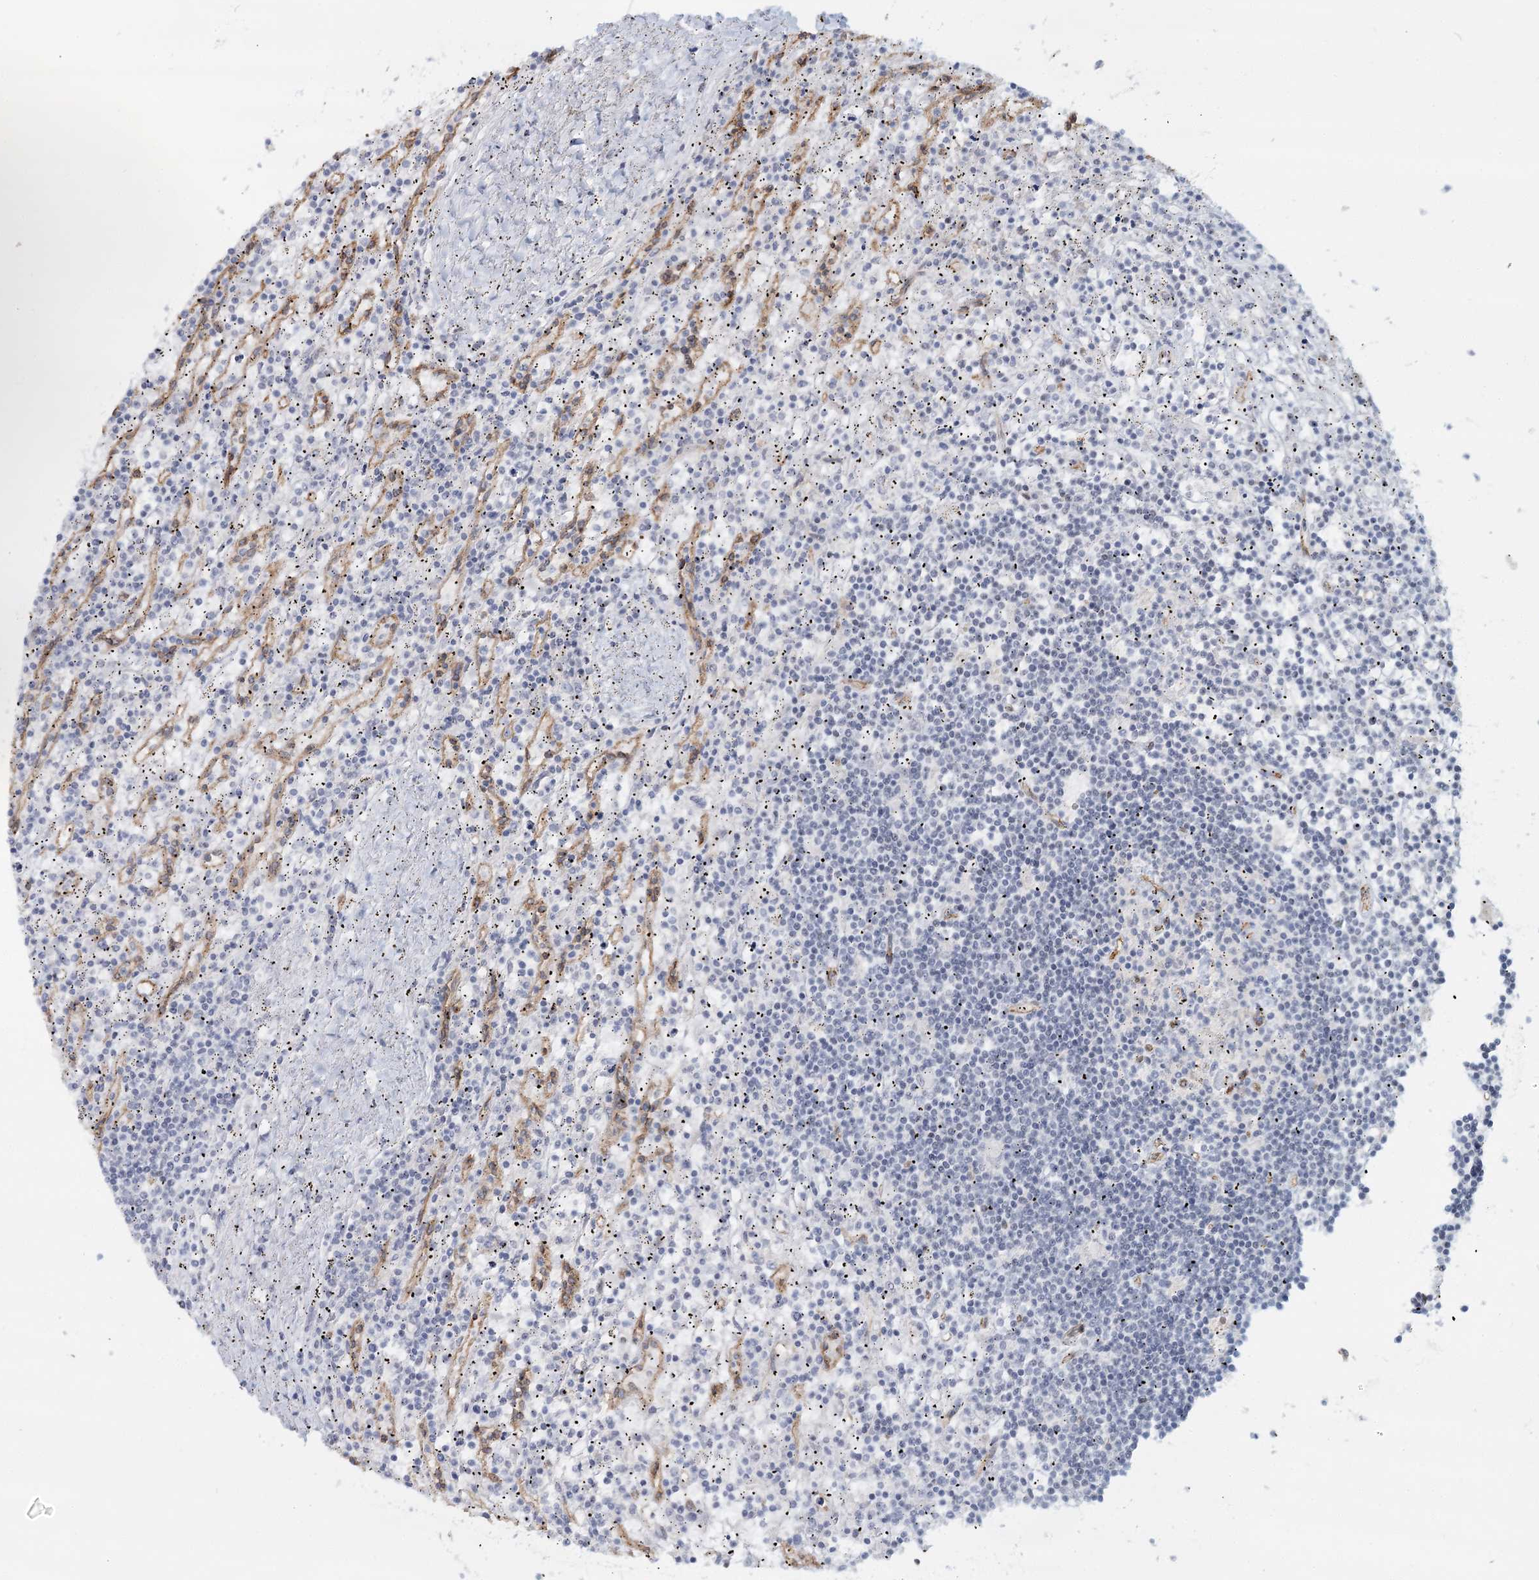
{"staining": {"intensity": "negative", "quantity": "none", "location": "none"}, "tissue": "lymphoma", "cell_type": "Tumor cells", "image_type": "cancer", "snomed": [{"axis": "morphology", "description": "Malignant lymphoma, non-Hodgkin's type, Low grade"}, {"axis": "topography", "description": "Spleen"}], "caption": "Immunohistochemistry micrograph of lymphoma stained for a protein (brown), which displays no positivity in tumor cells.", "gene": "ZFYVE28", "patient": {"sex": "male", "age": 76}}